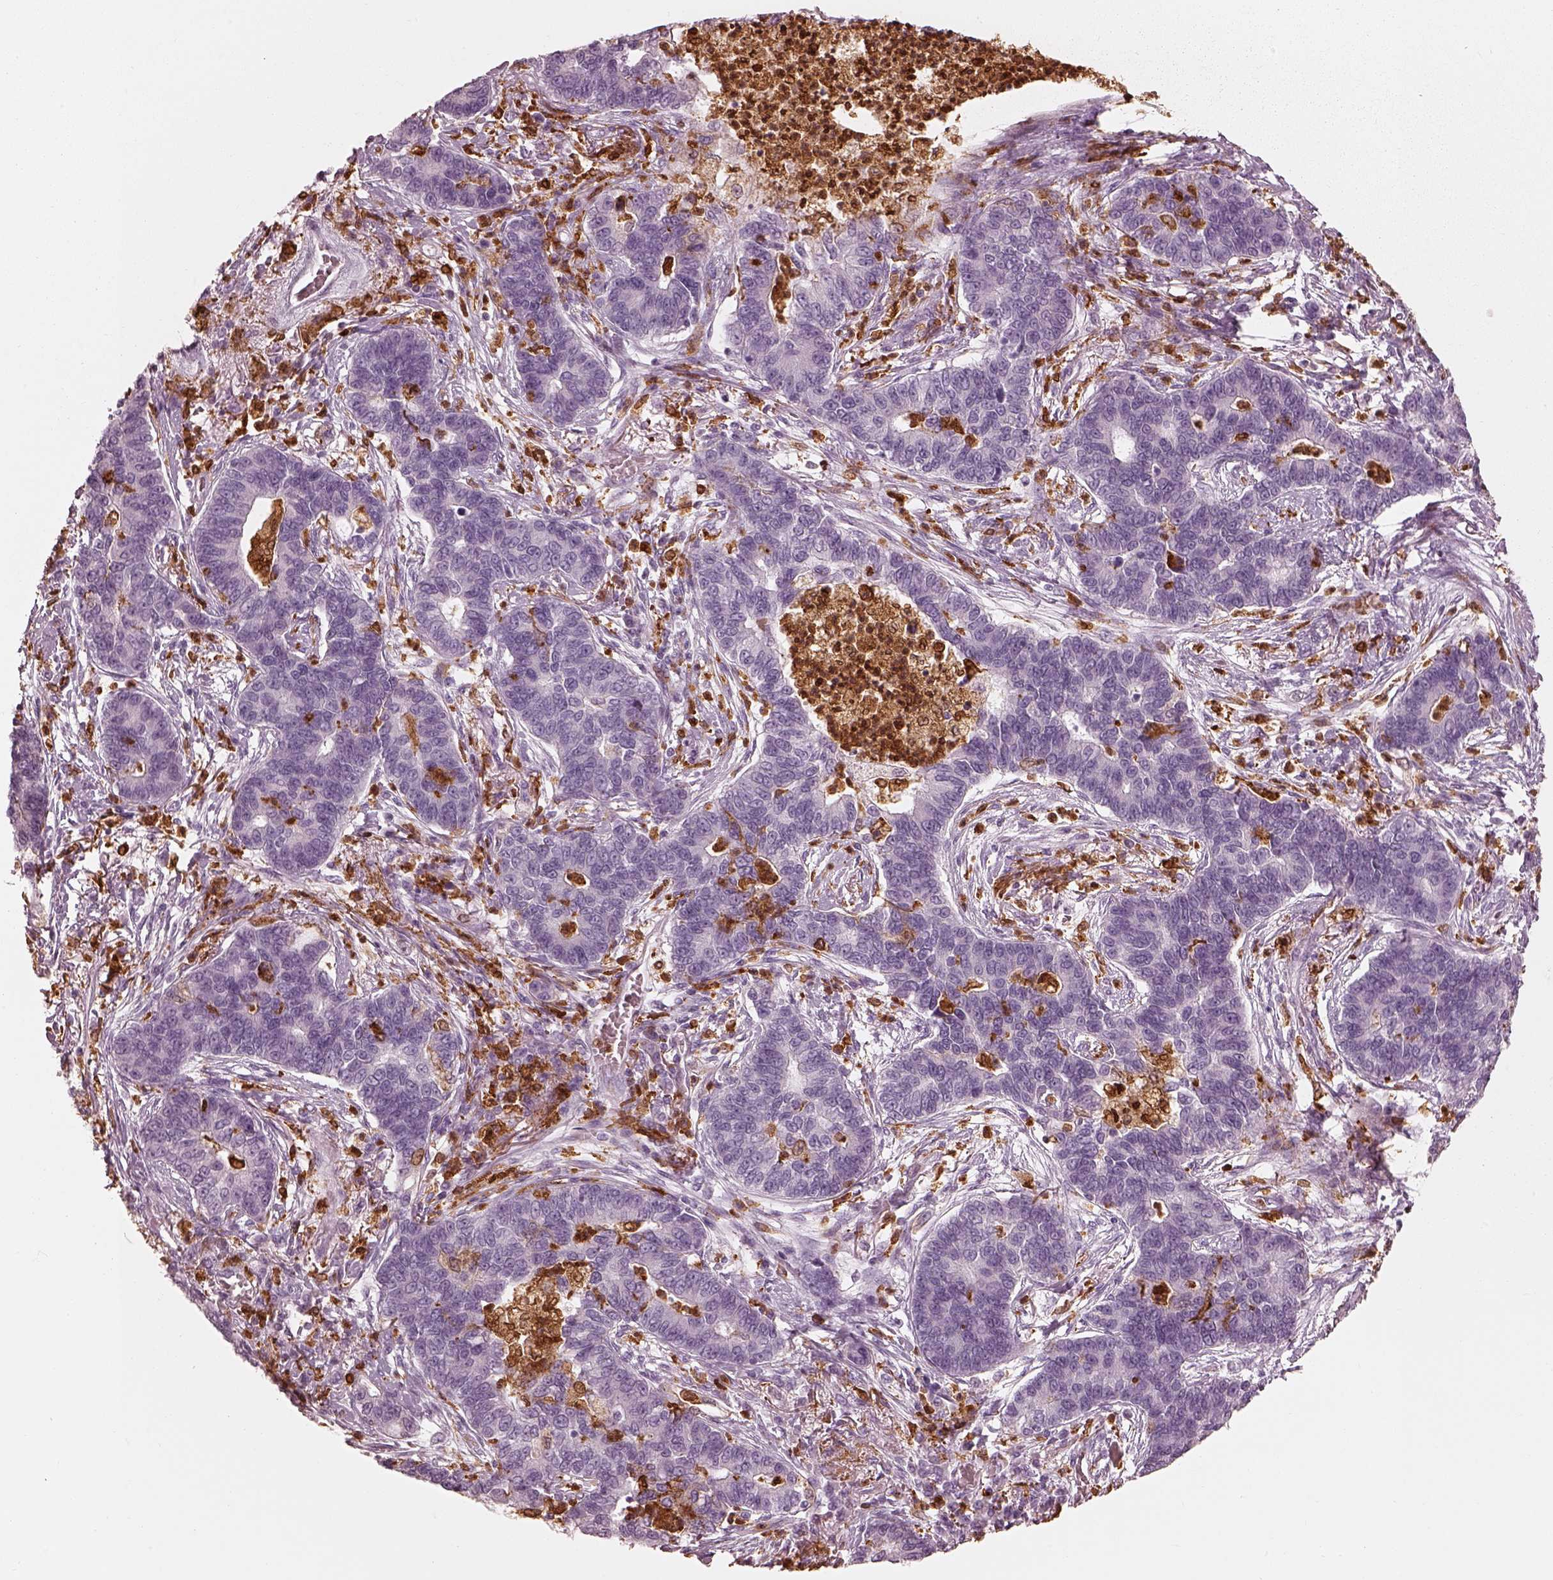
{"staining": {"intensity": "negative", "quantity": "none", "location": "none"}, "tissue": "lung cancer", "cell_type": "Tumor cells", "image_type": "cancer", "snomed": [{"axis": "morphology", "description": "Adenocarcinoma, NOS"}, {"axis": "topography", "description": "Lung"}], "caption": "Tumor cells are negative for brown protein staining in lung adenocarcinoma. (Stains: DAB (3,3'-diaminobenzidine) immunohistochemistry with hematoxylin counter stain, Microscopy: brightfield microscopy at high magnification).", "gene": "ALOX5", "patient": {"sex": "female", "age": 57}}